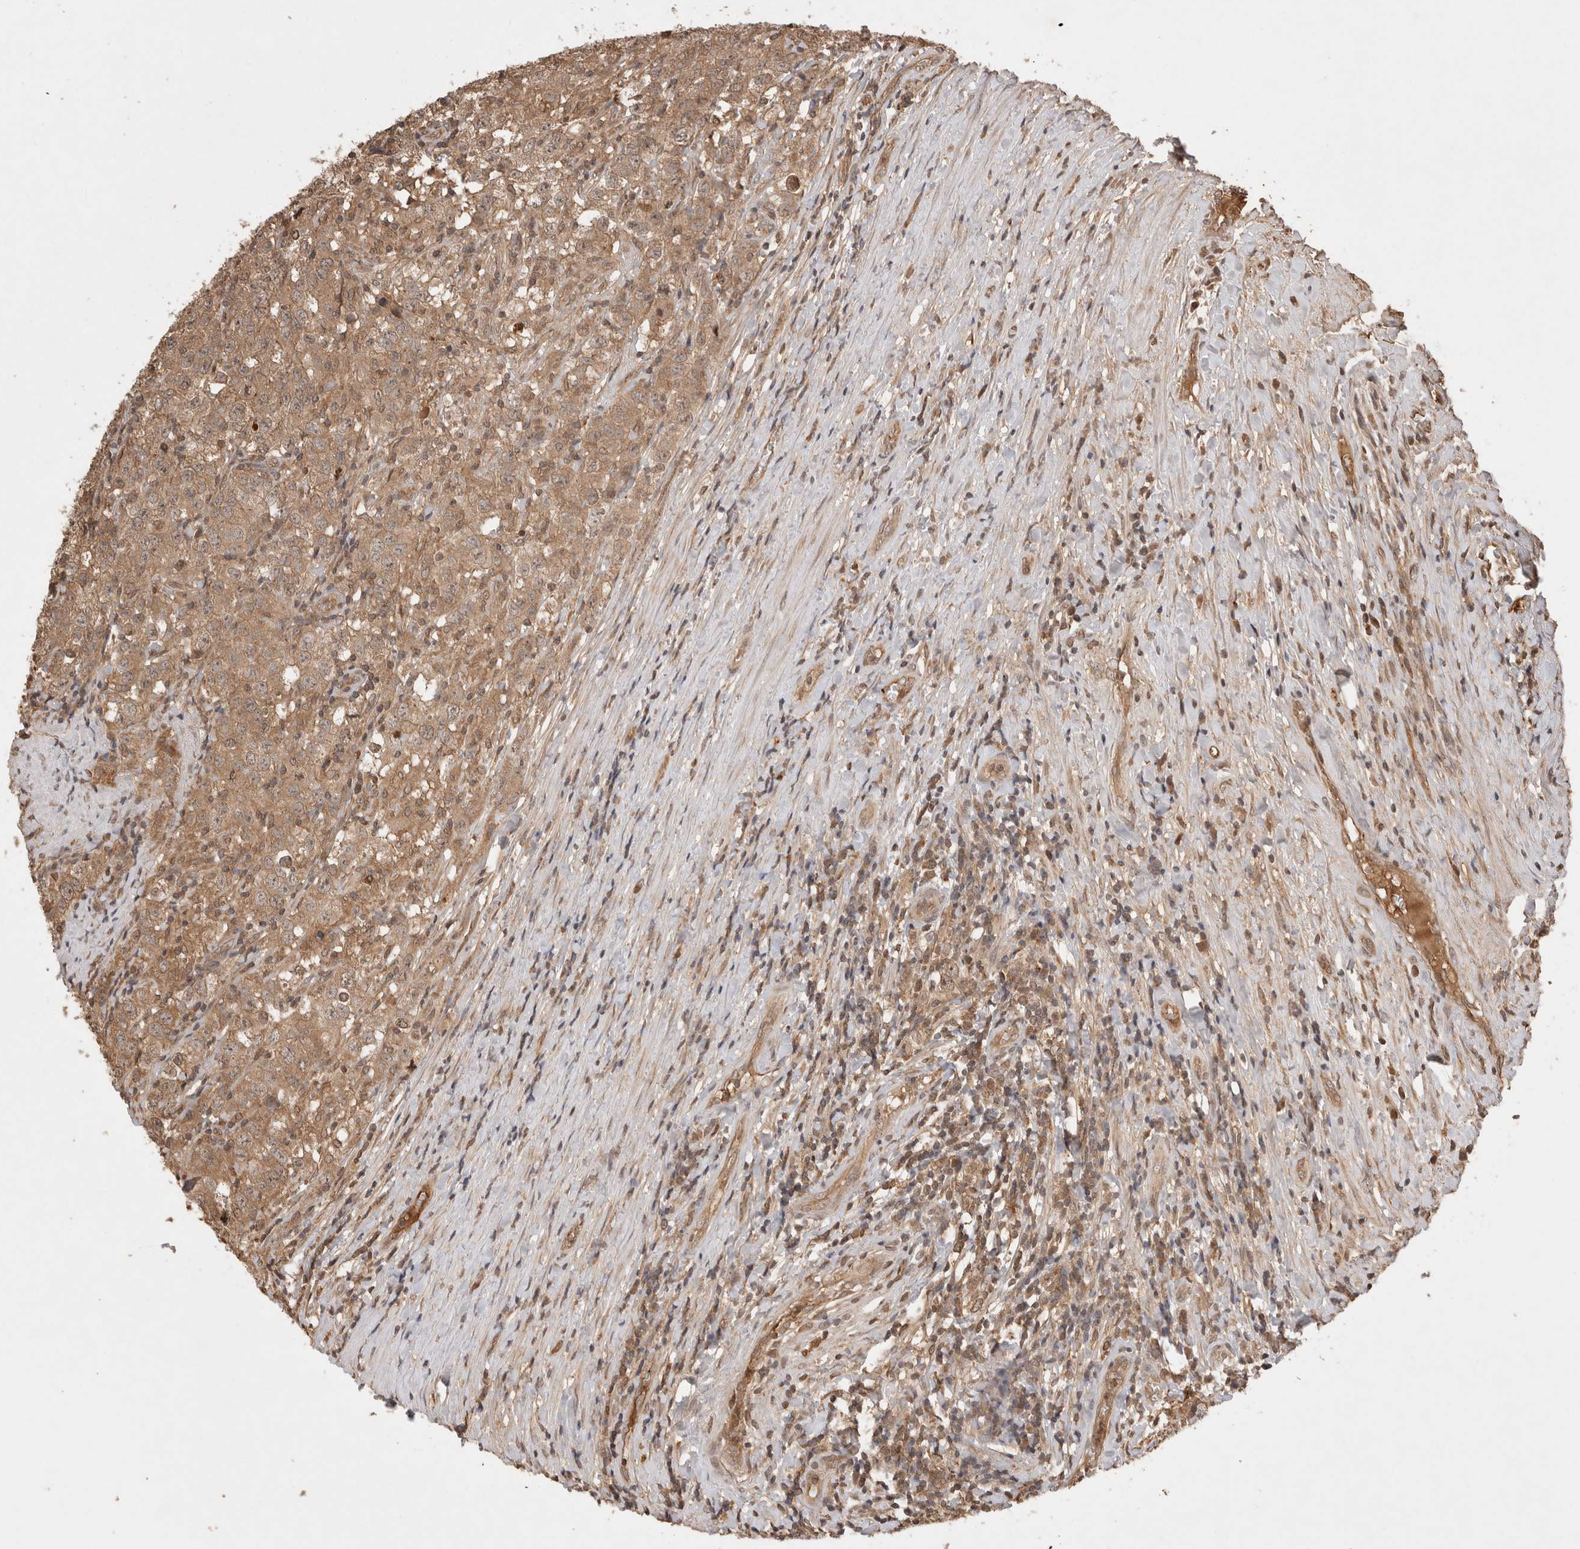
{"staining": {"intensity": "moderate", "quantity": ">75%", "location": "cytoplasmic/membranous"}, "tissue": "testis cancer", "cell_type": "Tumor cells", "image_type": "cancer", "snomed": [{"axis": "morphology", "description": "Seminoma, NOS"}, {"axis": "morphology", "description": "Carcinoma, Embryonal, NOS"}, {"axis": "topography", "description": "Testis"}], "caption": "Testis cancer stained with DAB immunohistochemistry (IHC) shows medium levels of moderate cytoplasmic/membranous expression in approximately >75% of tumor cells.", "gene": "PRMT3", "patient": {"sex": "male", "age": 43}}